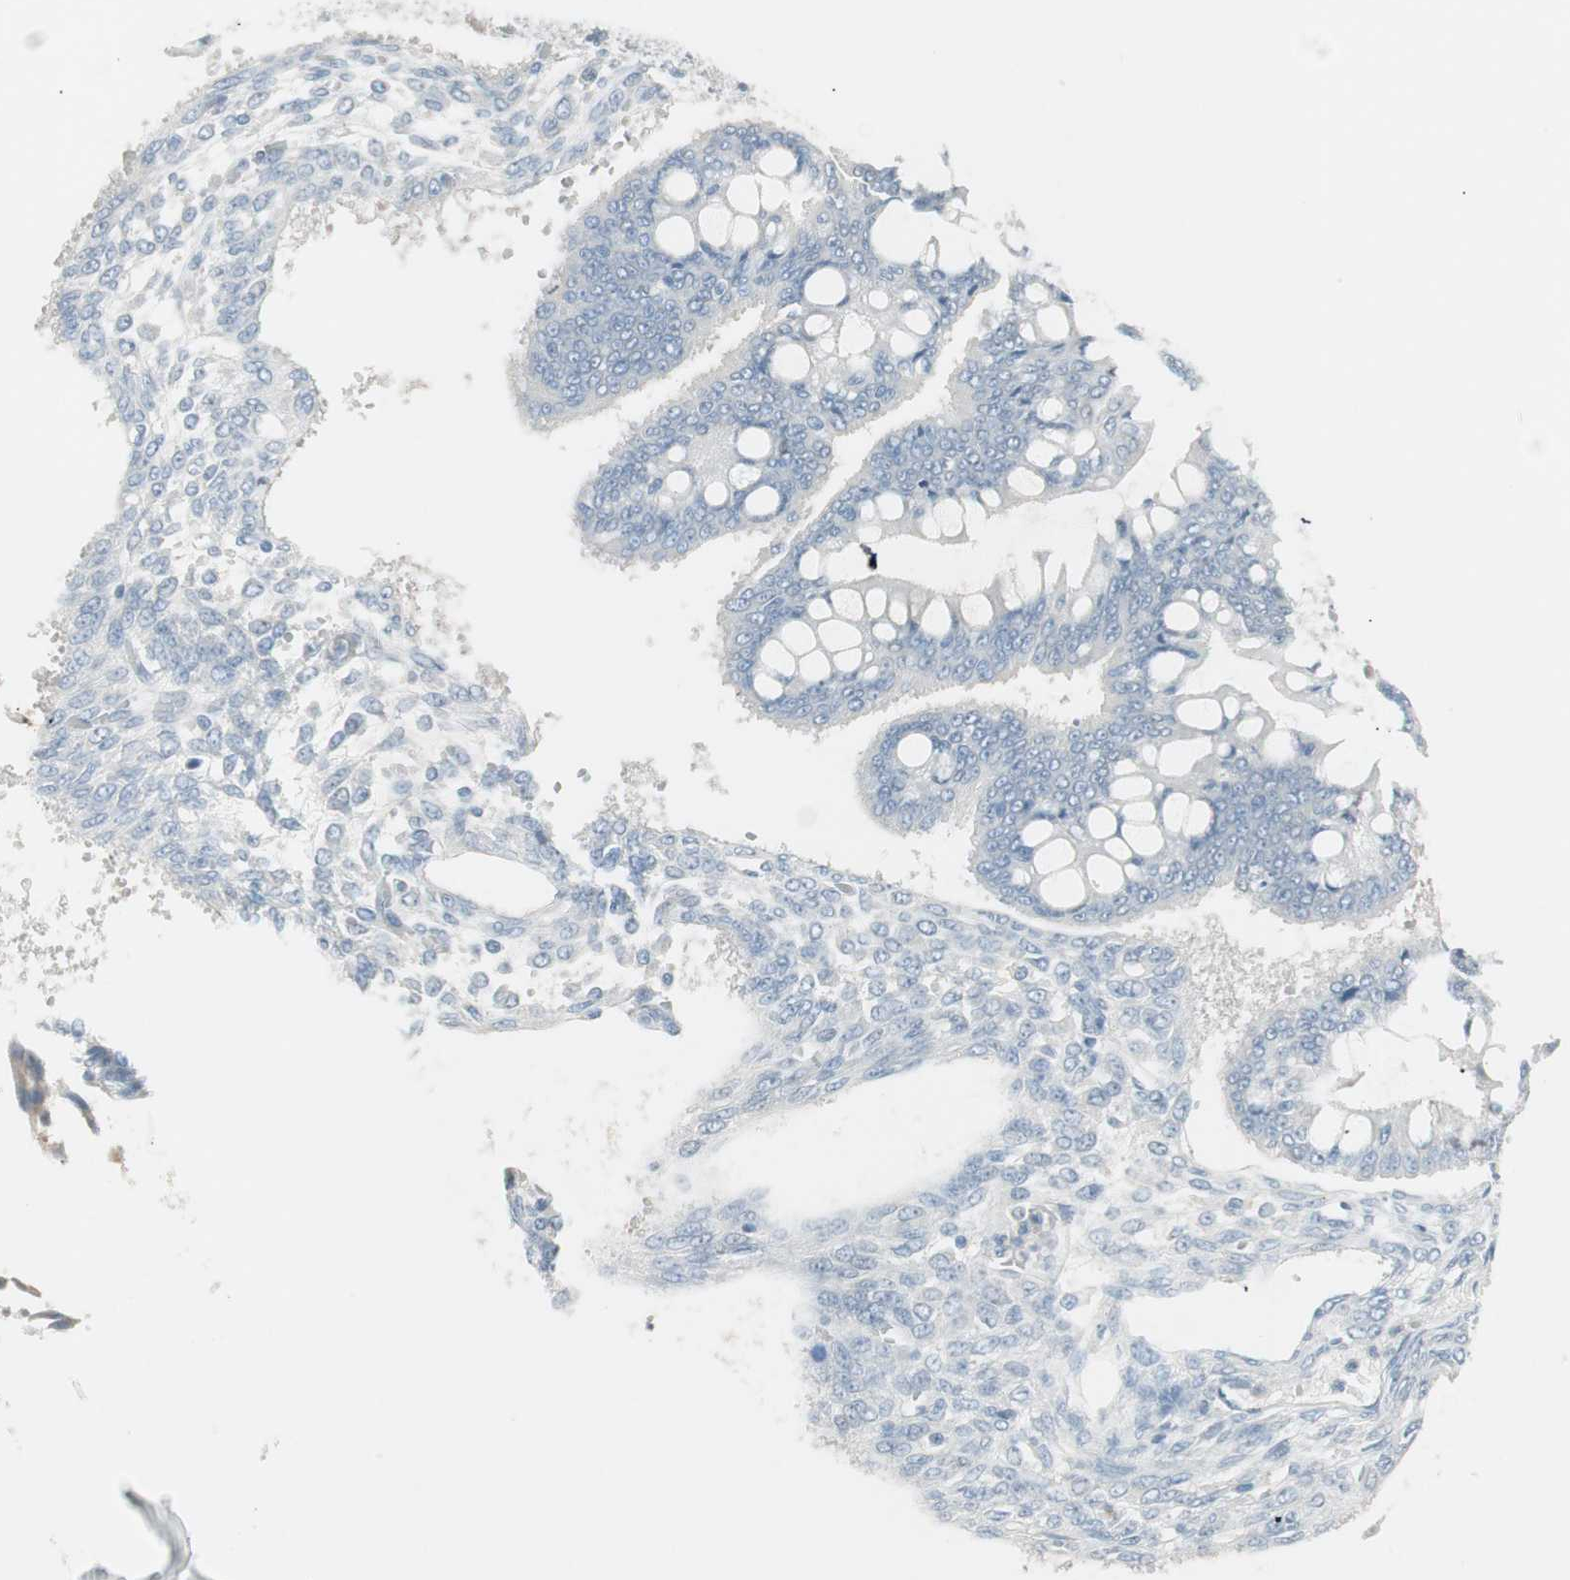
{"staining": {"intensity": "negative", "quantity": "none", "location": "none"}, "tissue": "ovarian cancer", "cell_type": "Tumor cells", "image_type": "cancer", "snomed": [{"axis": "morphology", "description": "Cystadenocarcinoma, mucinous, NOS"}, {"axis": "topography", "description": "Ovary"}], "caption": "IHC photomicrograph of ovarian cancer stained for a protein (brown), which displays no staining in tumor cells. The staining was performed using DAB (3,3'-diaminobenzidine) to visualize the protein expression in brown, while the nuclei were stained in blue with hematoxylin (Magnification: 20x).", "gene": "ITLN2", "patient": {"sex": "female", "age": 73}}